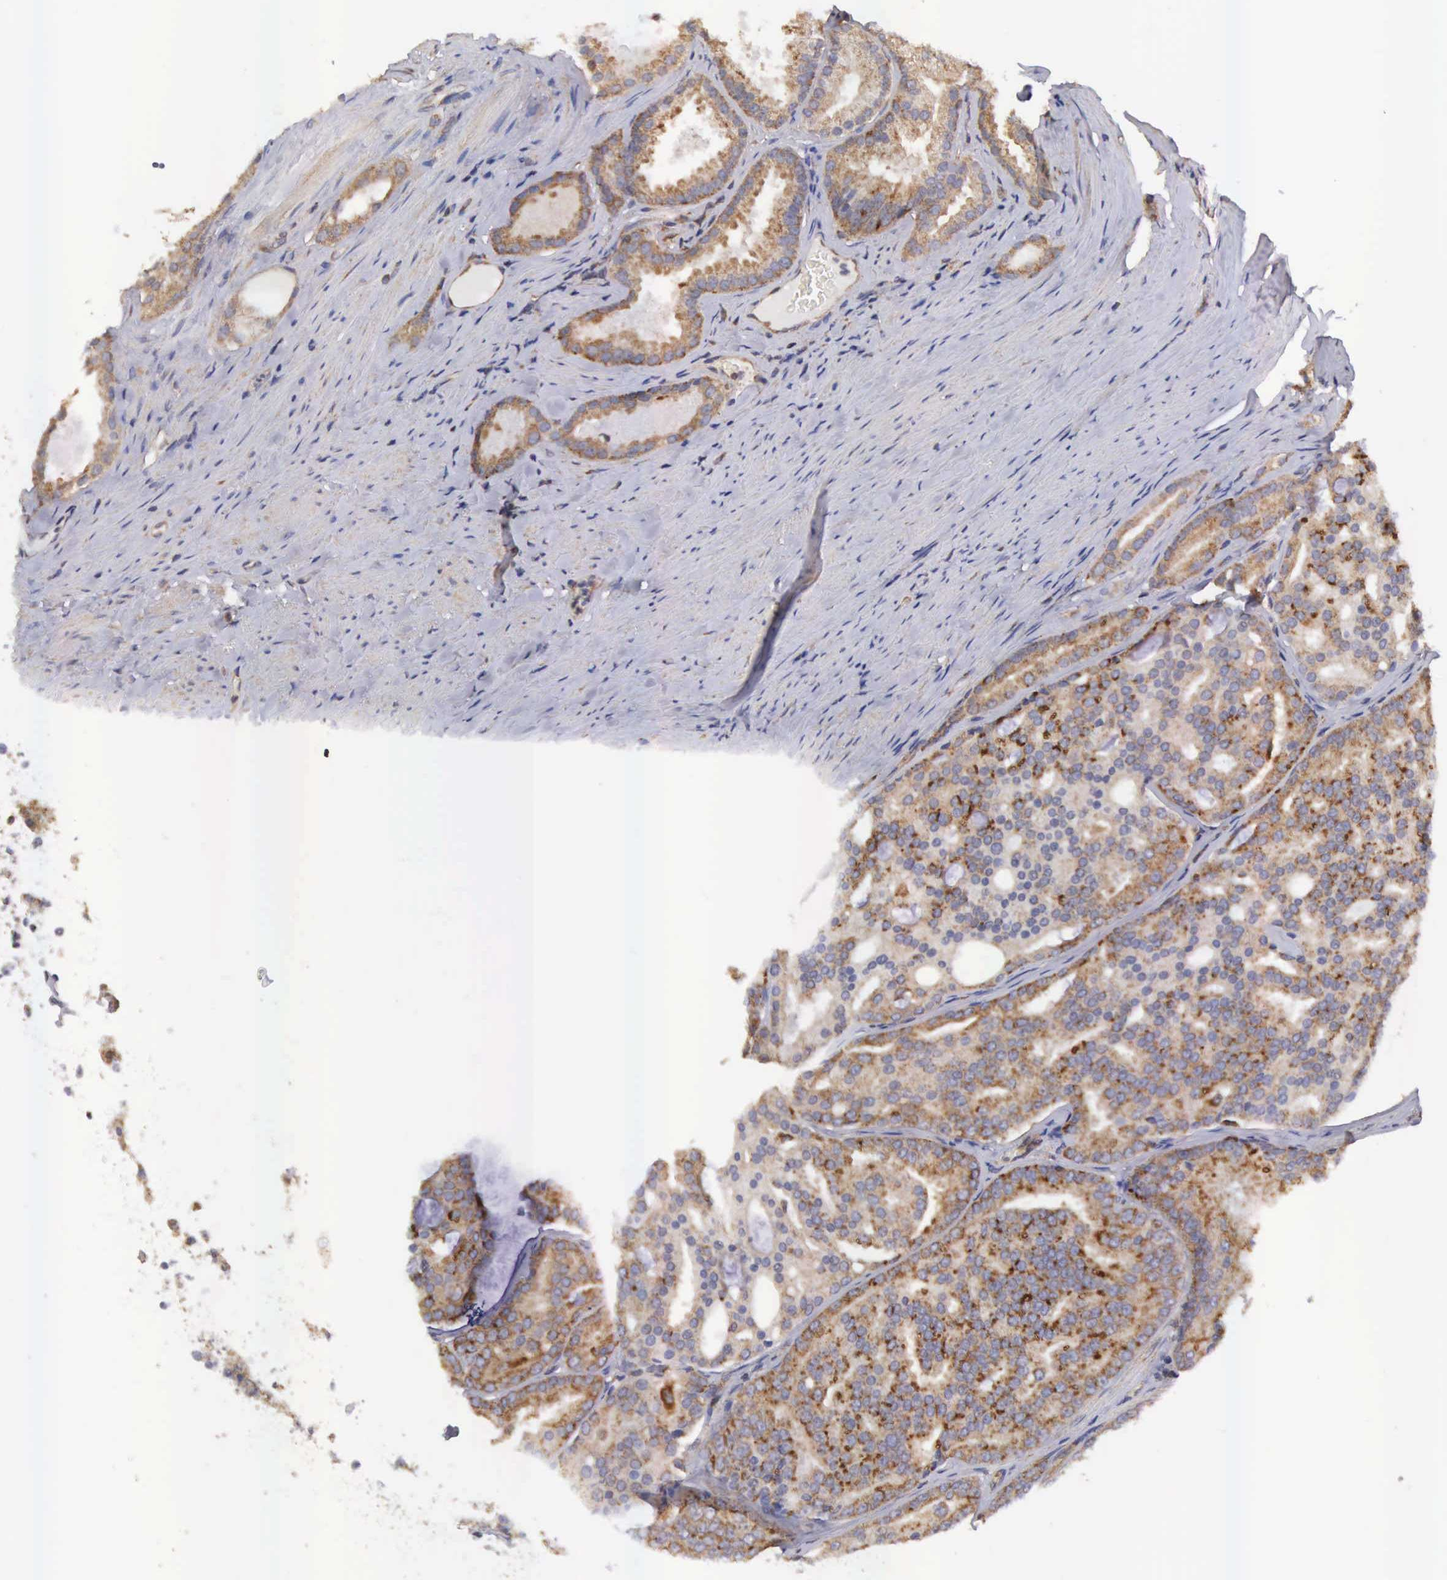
{"staining": {"intensity": "moderate", "quantity": ">75%", "location": "cytoplasmic/membranous"}, "tissue": "prostate cancer", "cell_type": "Tumor cells", "image_type": "cancer", "snomed": [{"axis": "morphology", "description": "Adenocarcinoma, High grade"}, {"axis": "topography", "description": "Prostate"}], "caption": "Immunohistochemistry micrograph of adenocarcinoma (high-grade) (prostate) stained for a protein (brown), which reveals medium levels of moderate cytoplasmic/membranous expression in about >75% of tumor cells.", "gene": "DHRS1", "patient": {"sex": "male", "age": 64}}